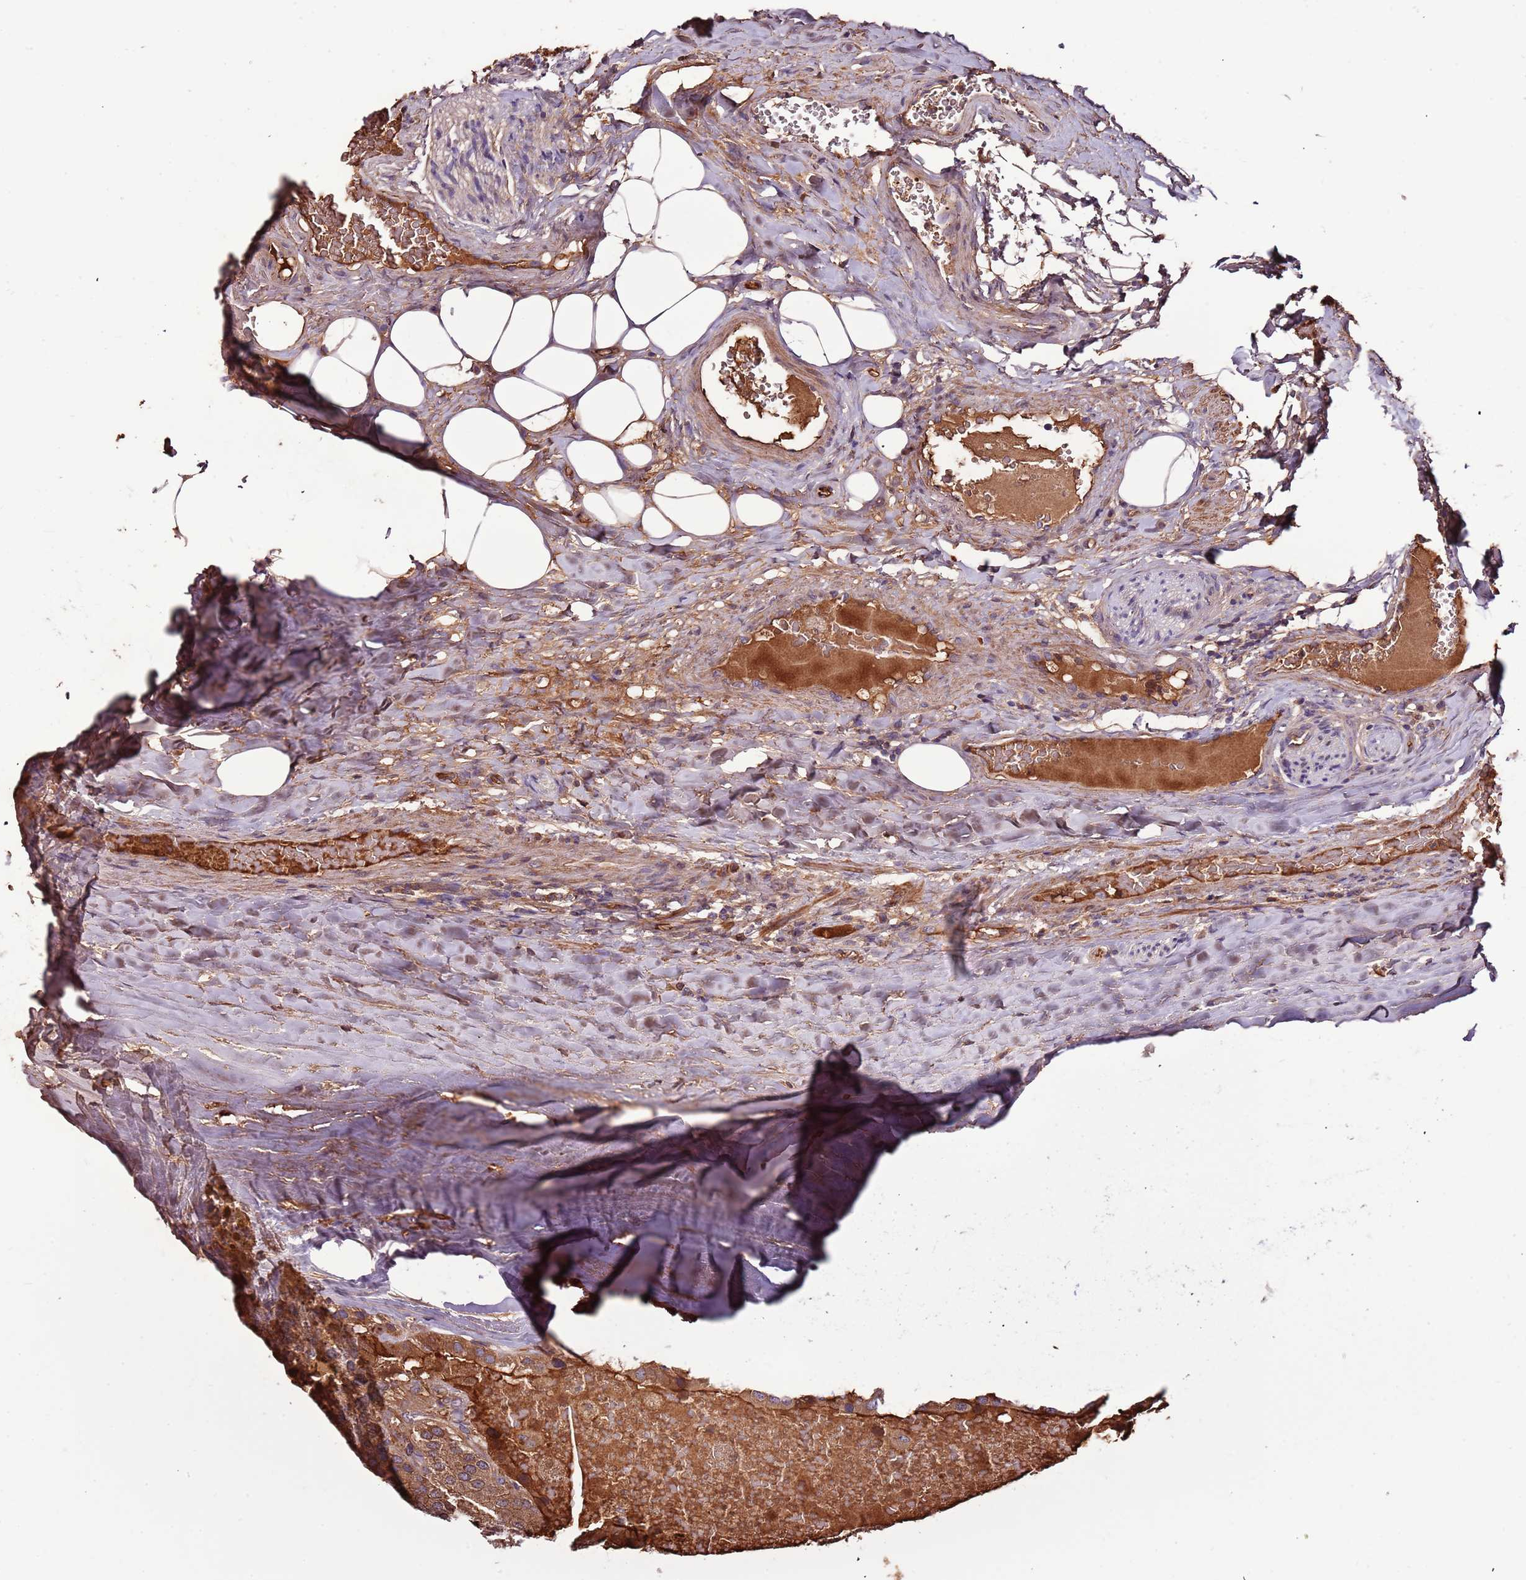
{"staining": {"intensity": "moderate", "quantity": ">75%", "location": "cytoplasmic/membranous"}, "tissue": "parathyroid gland", "cell_type": "Glandular cells", "image_type": "normal", "snomed": [{"axis": "morphology", "description": "Normal tissue, NOS"}, {"axis": "morphology", "description": "Adenoma, NOS"}, {"axis": "topography", "description": "Parathyroid gland"}], "caption": "The photomicrograph reveals a brown stain indicating the presence of a protein in the cytoplasmic/membranous of glandular cells in parathyroid gland. The staining was performed using DAB (3,3'-diaminobenzidine), with brown indicating positive protein expression. Nuclei are stained blue with hematoxylin.", "gene": "DENR", "patient": {"sex": "female", "age": 86}}